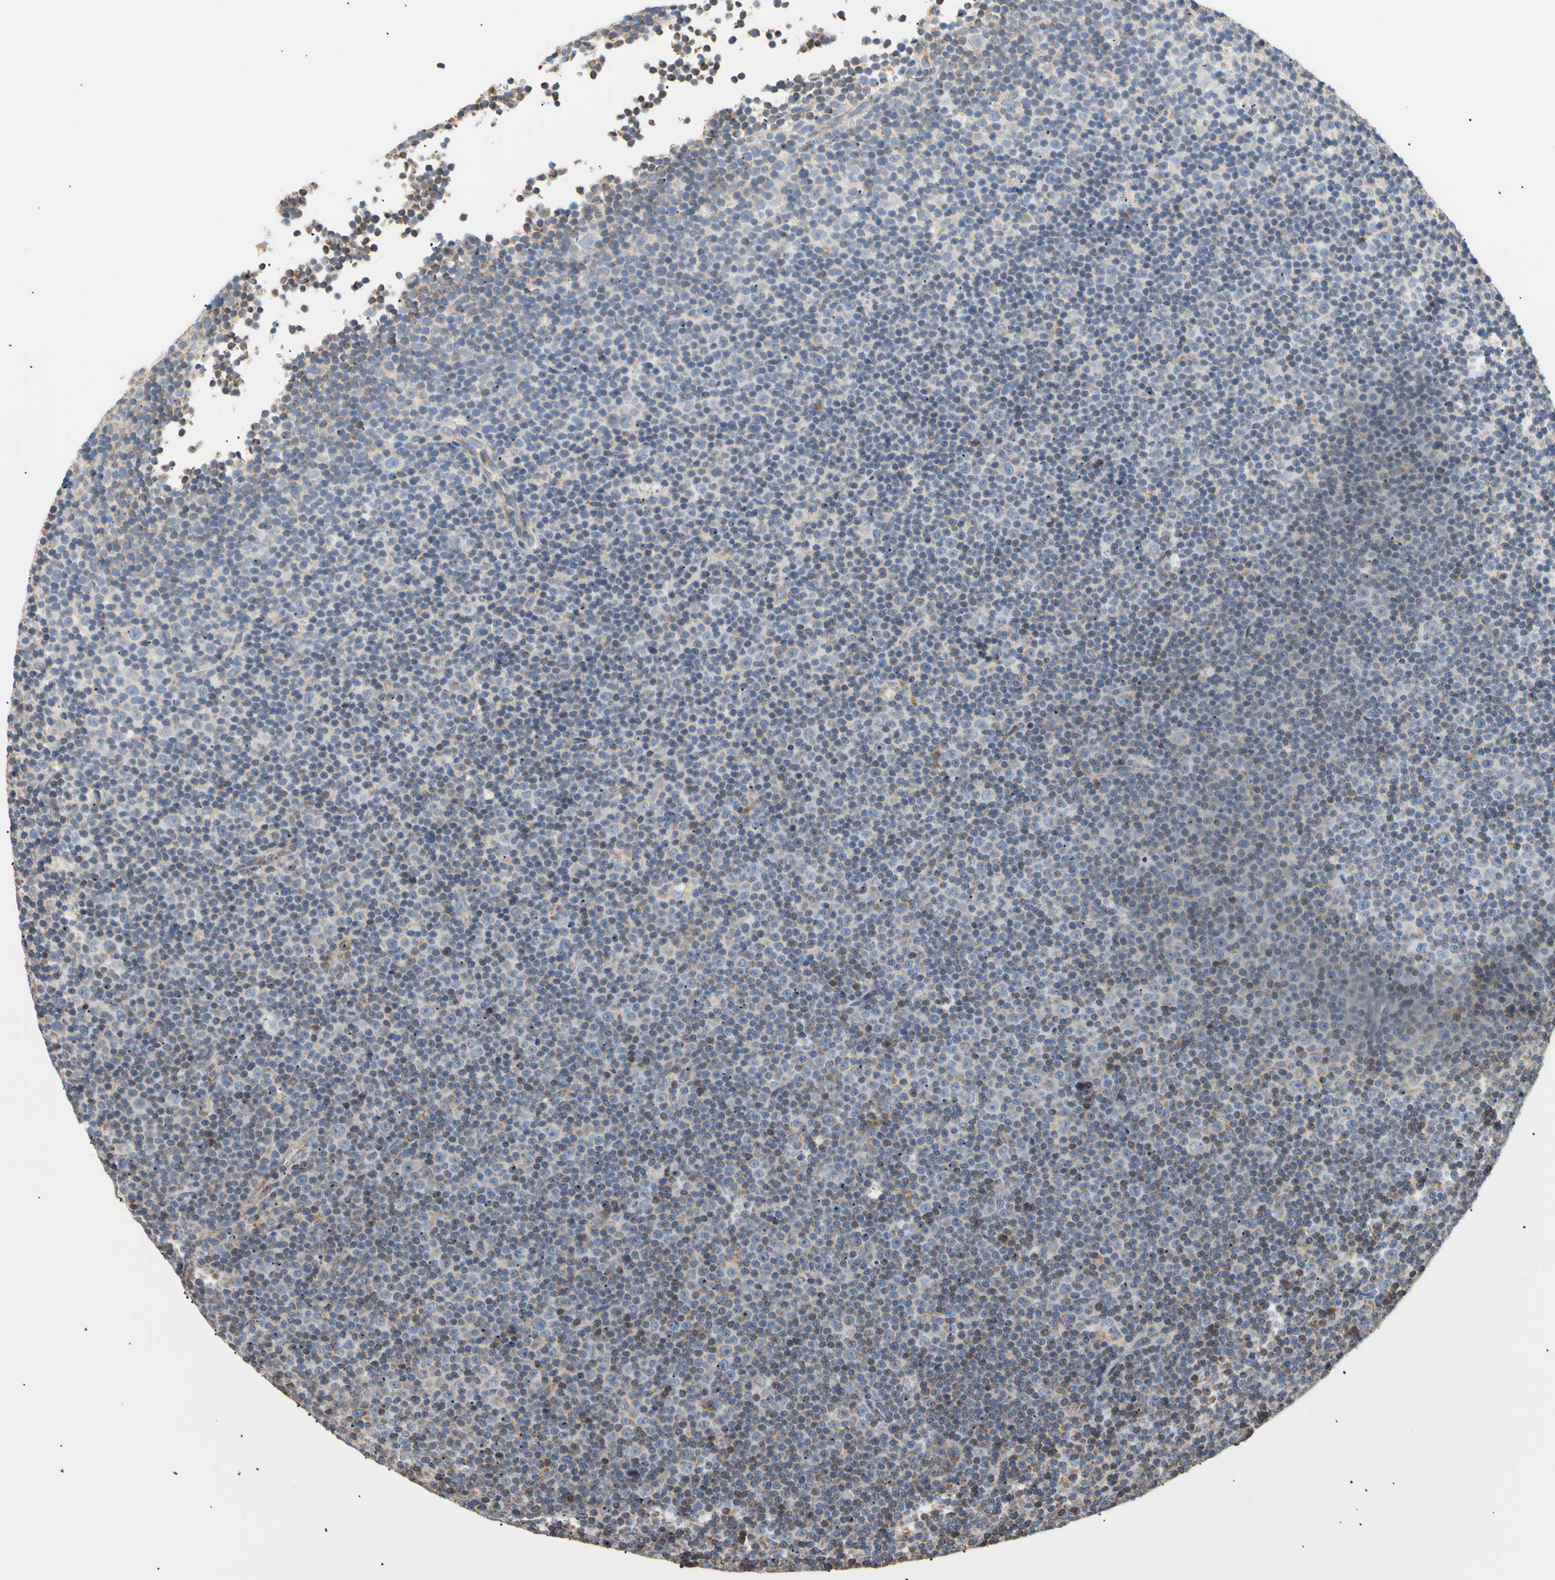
{"staining": {"intensity": "weak", "quantity": "25%-75%", "location": "cytoplasmic/membranous"}, "tissue": "lymphoma", "cell_type": "Tumor cells", "image_type": "cancer", "snomed": [{"axis": "morphology", "description": "Malignant lymphoma, non-Hodgkin's type, Low grade"}, {"axis": "topography", "description": "Lymph node"}], "caption": "Protein positivity by immunohistochemistry displays weak cytoplasmic/membranous positivity in about 25%-75% of tumor cells in lymphoma.", "gene": "PLGRKT", "patient": {"sex": "female", "age": 67}}